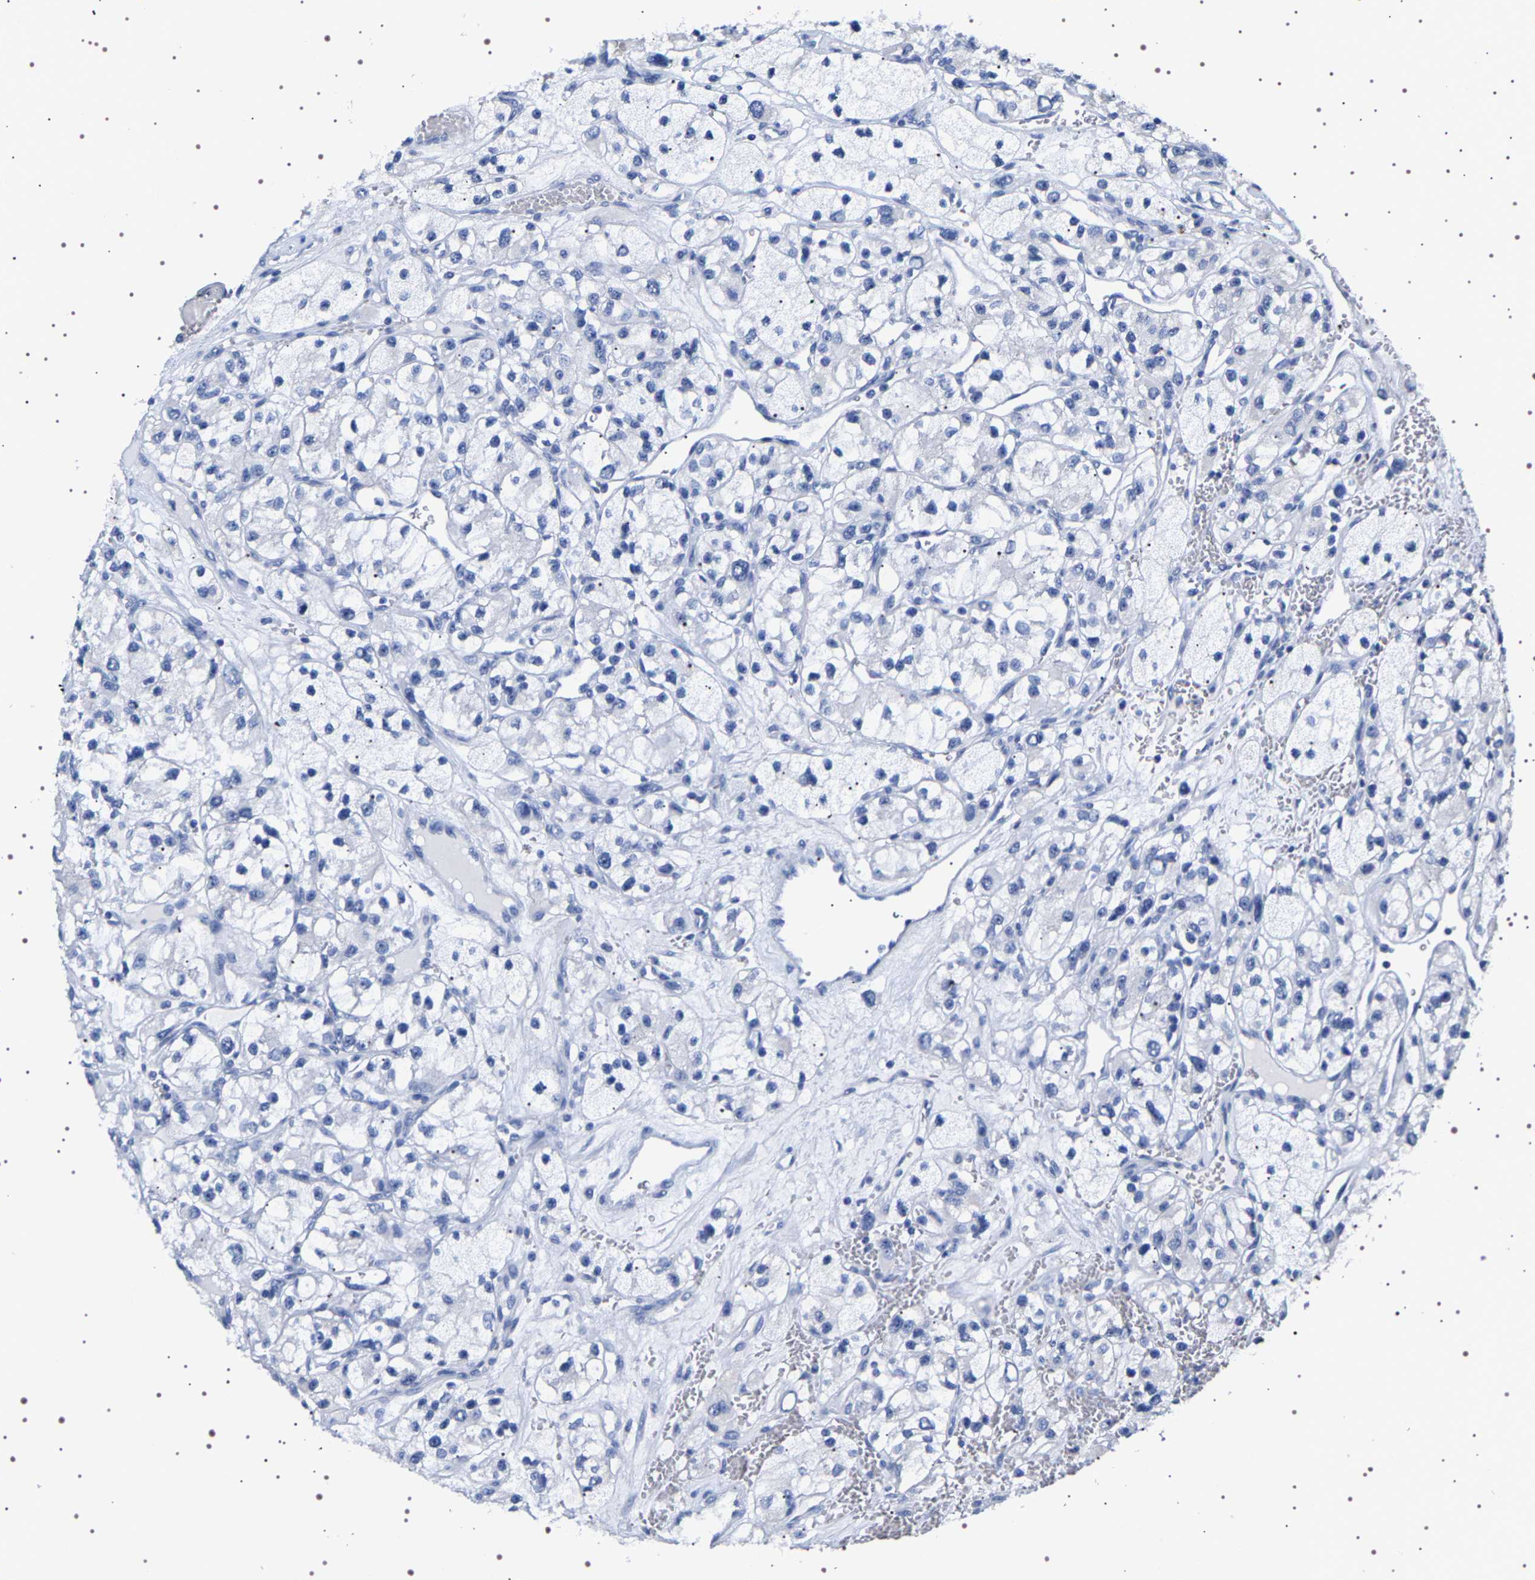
{"staining": {"intensity": "negative", "quantity": "none", "location": "none"}, "tissue": "renal cancer", "cell_type": "Tumor cells", "image_type": "cancer", "snomed": [{"axis": "morphology", "description": "Adenocarcinoma, NOS"}, {"axis": "topography", "description": "Kidney"}], "caption": "Immunohistochemistry (IHC) image of adenocarcinoma (renal) stained for a protein (brown), which exhibits no expression in tumor cells.", "gene": "UBQLN3", "patient": {"sex": "female", "age": 57}}